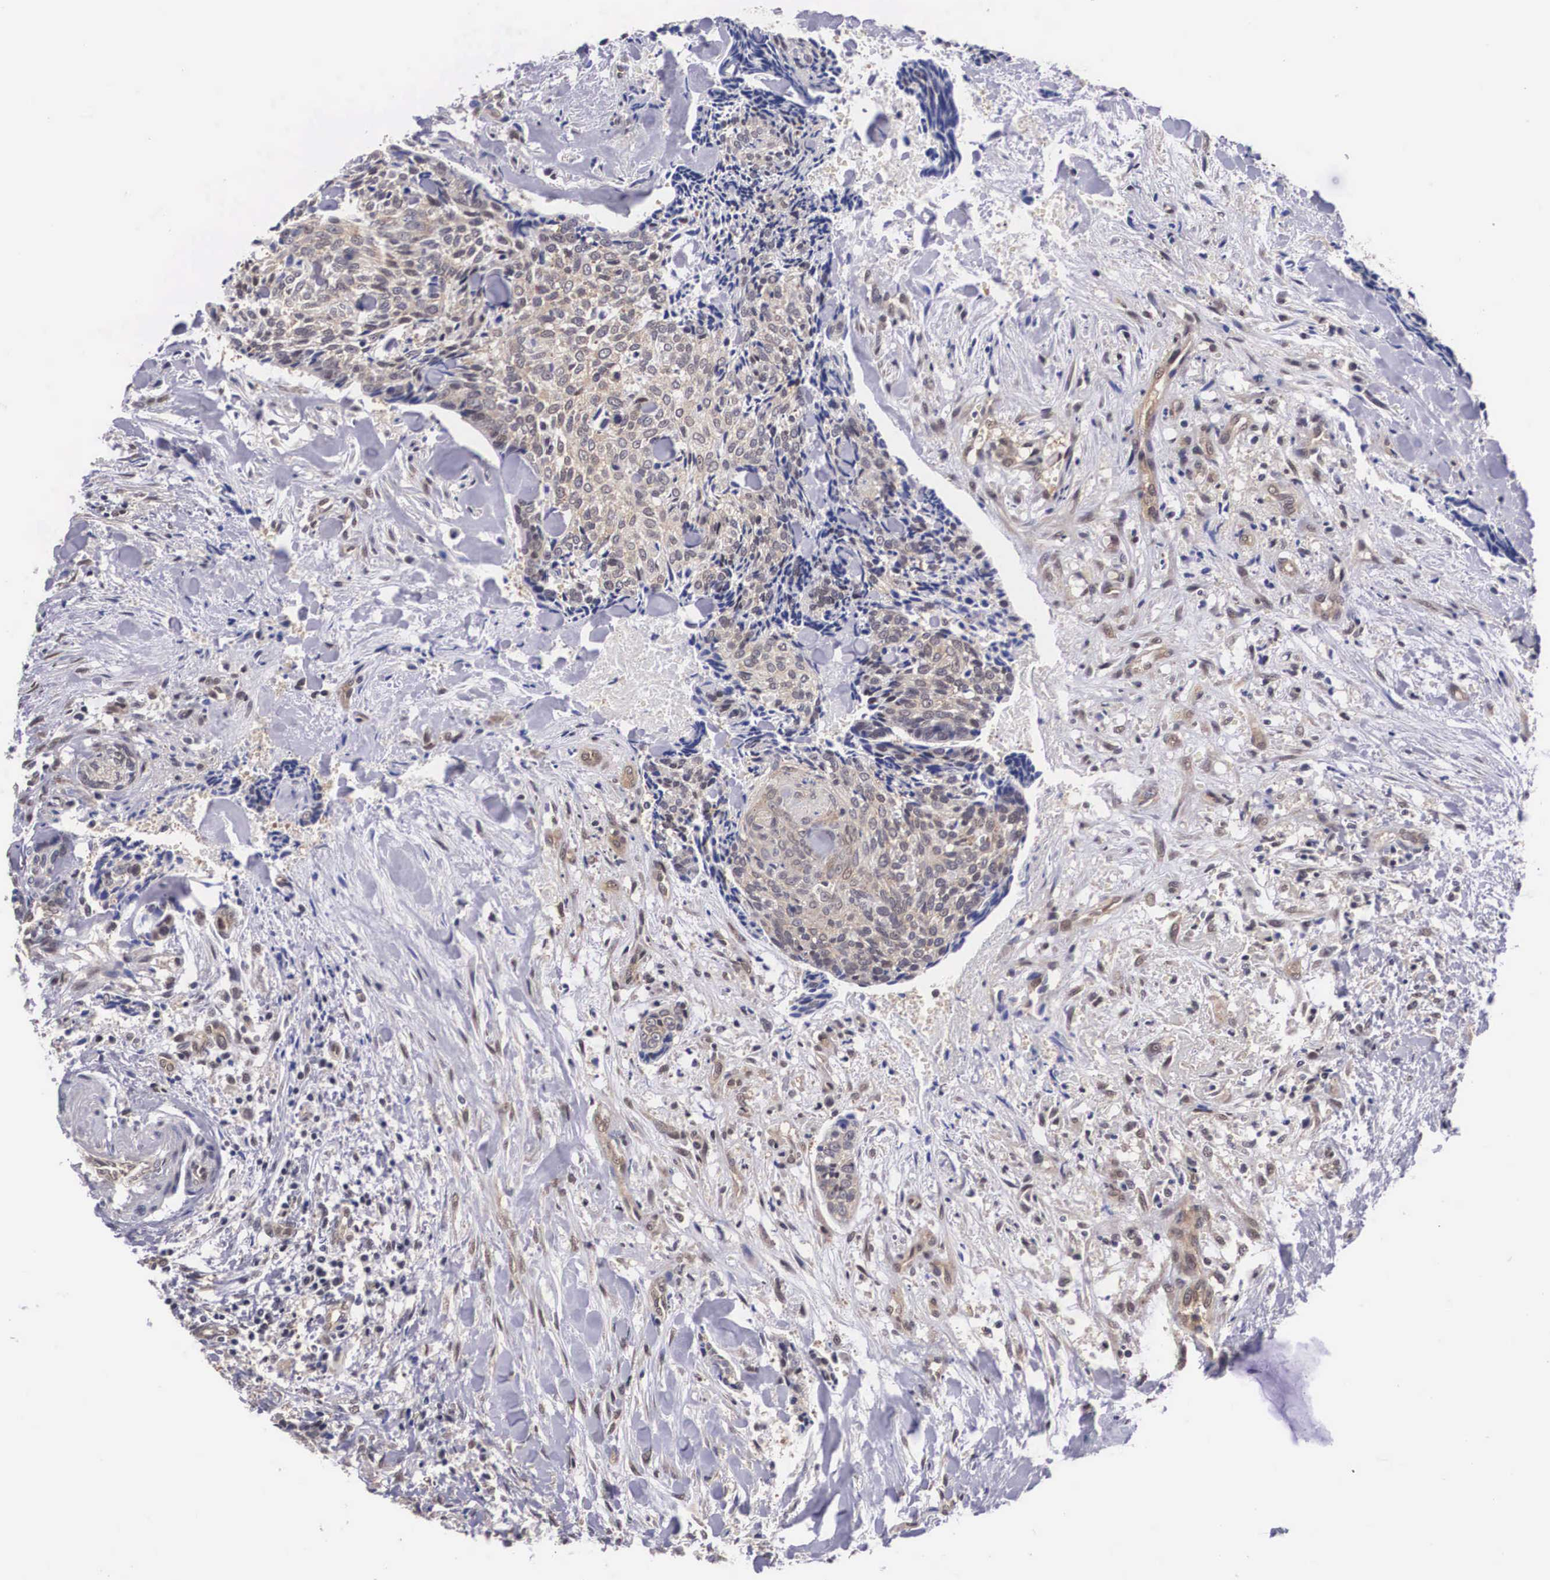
{"staining": {"intensity": "weak", "quantity": "25%-75%", "location": "cytoplasmic/membranous"}, "tissue": "head and neck cancer", "cell_type": "Tumor cells", "image_type": "cancer", "snomed": [{"axis": "morphology", "description": "Squamous cell carcinoma, NOS"}, {"axis": "topography", "description": "Salivary gland"}, {"axis": "topography", "description": "Head-Neck"}], "caption": "Weak cytoplasmic/membranous protein staining is seen in approximately 25%-75% of tumor cells in head and neck cancer (squamous cell carcinoma). The staining was performed using DAB, with brown indicating positive protein expression. Nuclei are stained blue with hematoxylin.", "gene": "OTX2", "patient": {"sex": "male", "age": 70}}